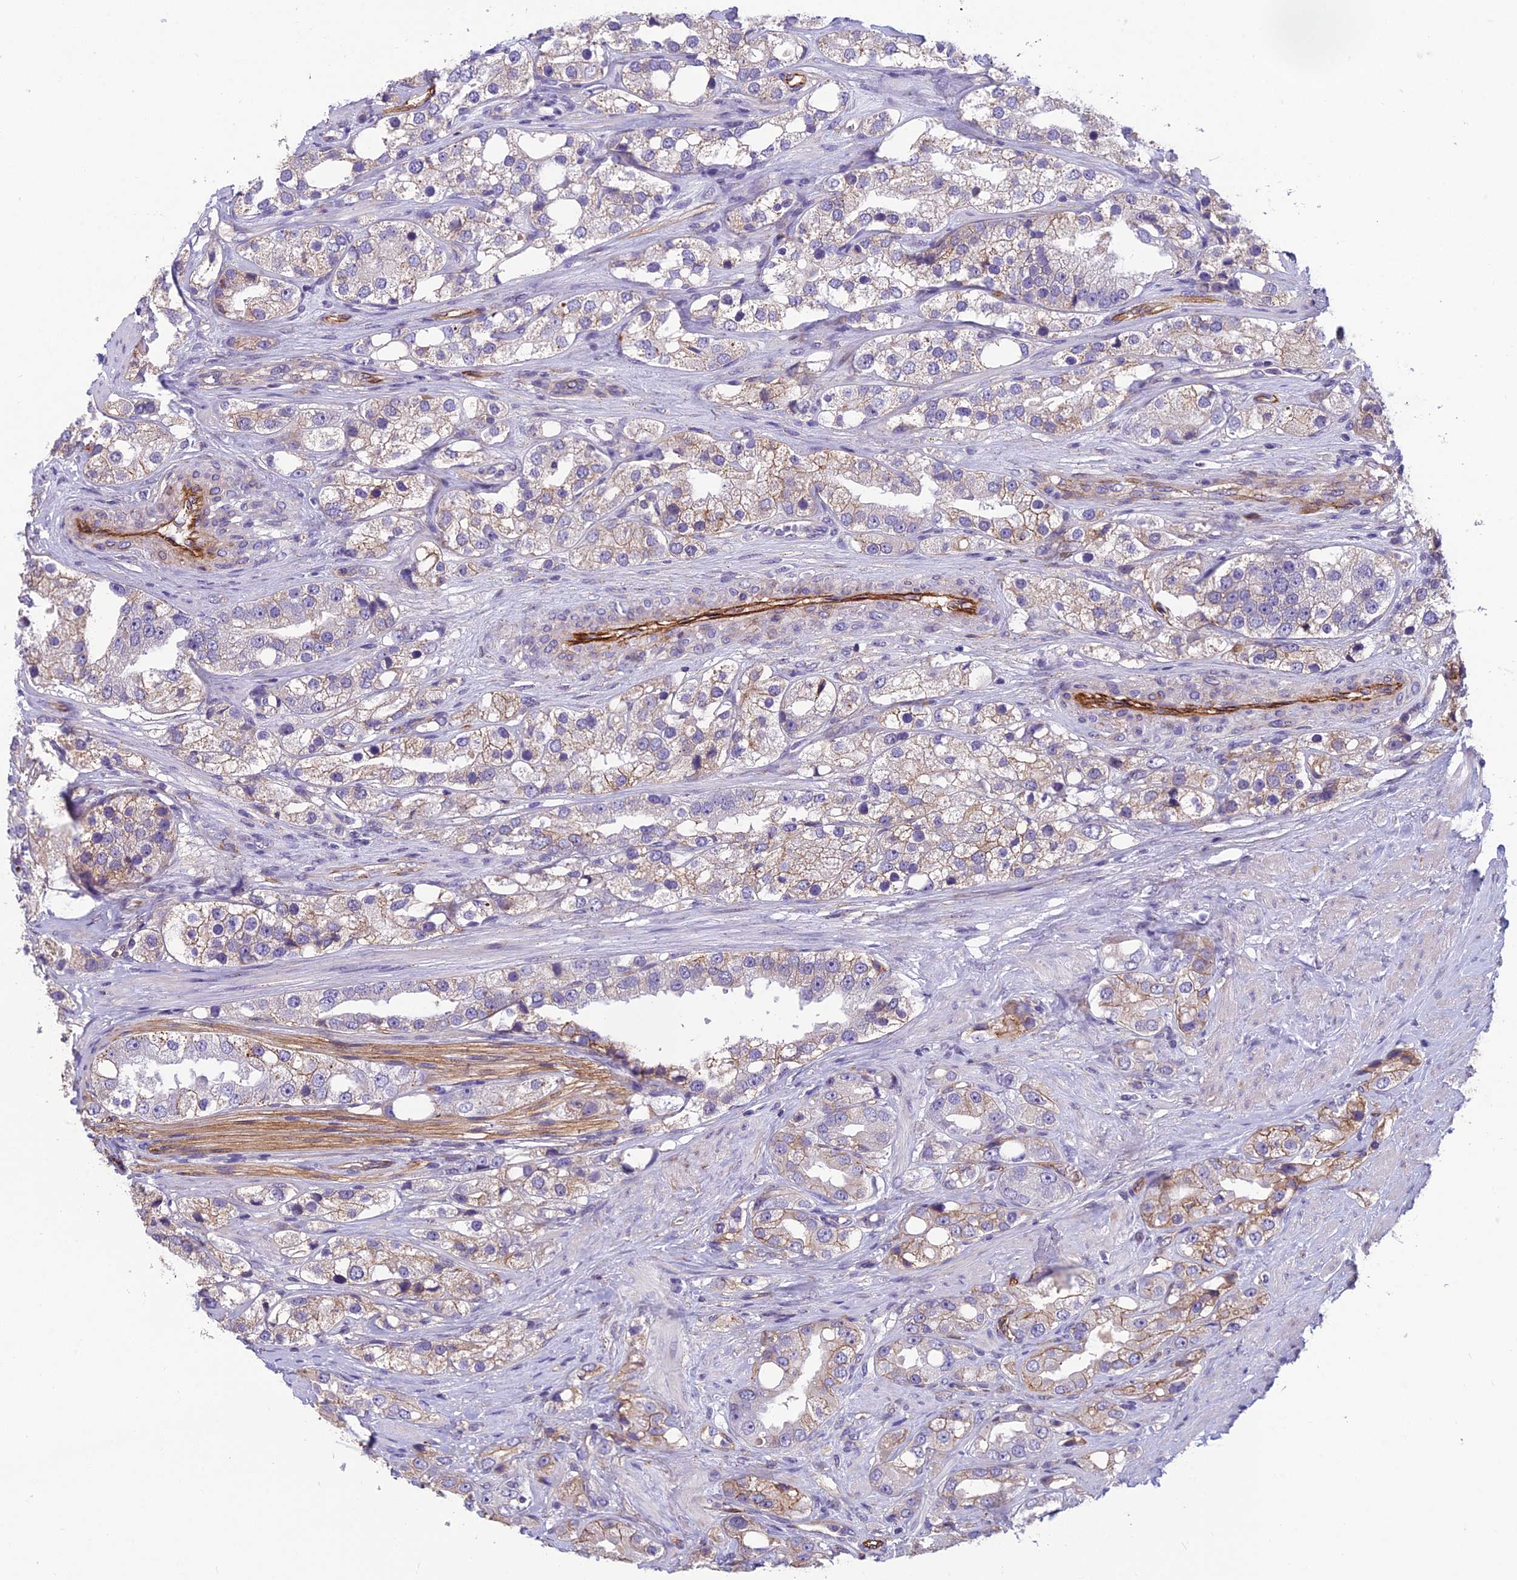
{"staining": {"intensity": "moderate", "quantity": "<25%", "location": "cytoplasmic/membranous"}, "tissue": "prostate cancer", "cell_type": "Tumor cells", "image_type": "cancer", "snomed": [{"axis": "morphology", "description": "Adenocarcinoma, NOS"}, {"axis": "topography", "description": "Prostate"}], "caption": "Prostate adenocarcinoma stained with a brown dye shows moderate cytoplasmic/membranous positive staining in approximately <25% of tumor cells.", "gene": "TSPAN15", "patient": {"sex": "male", "age": 79}}